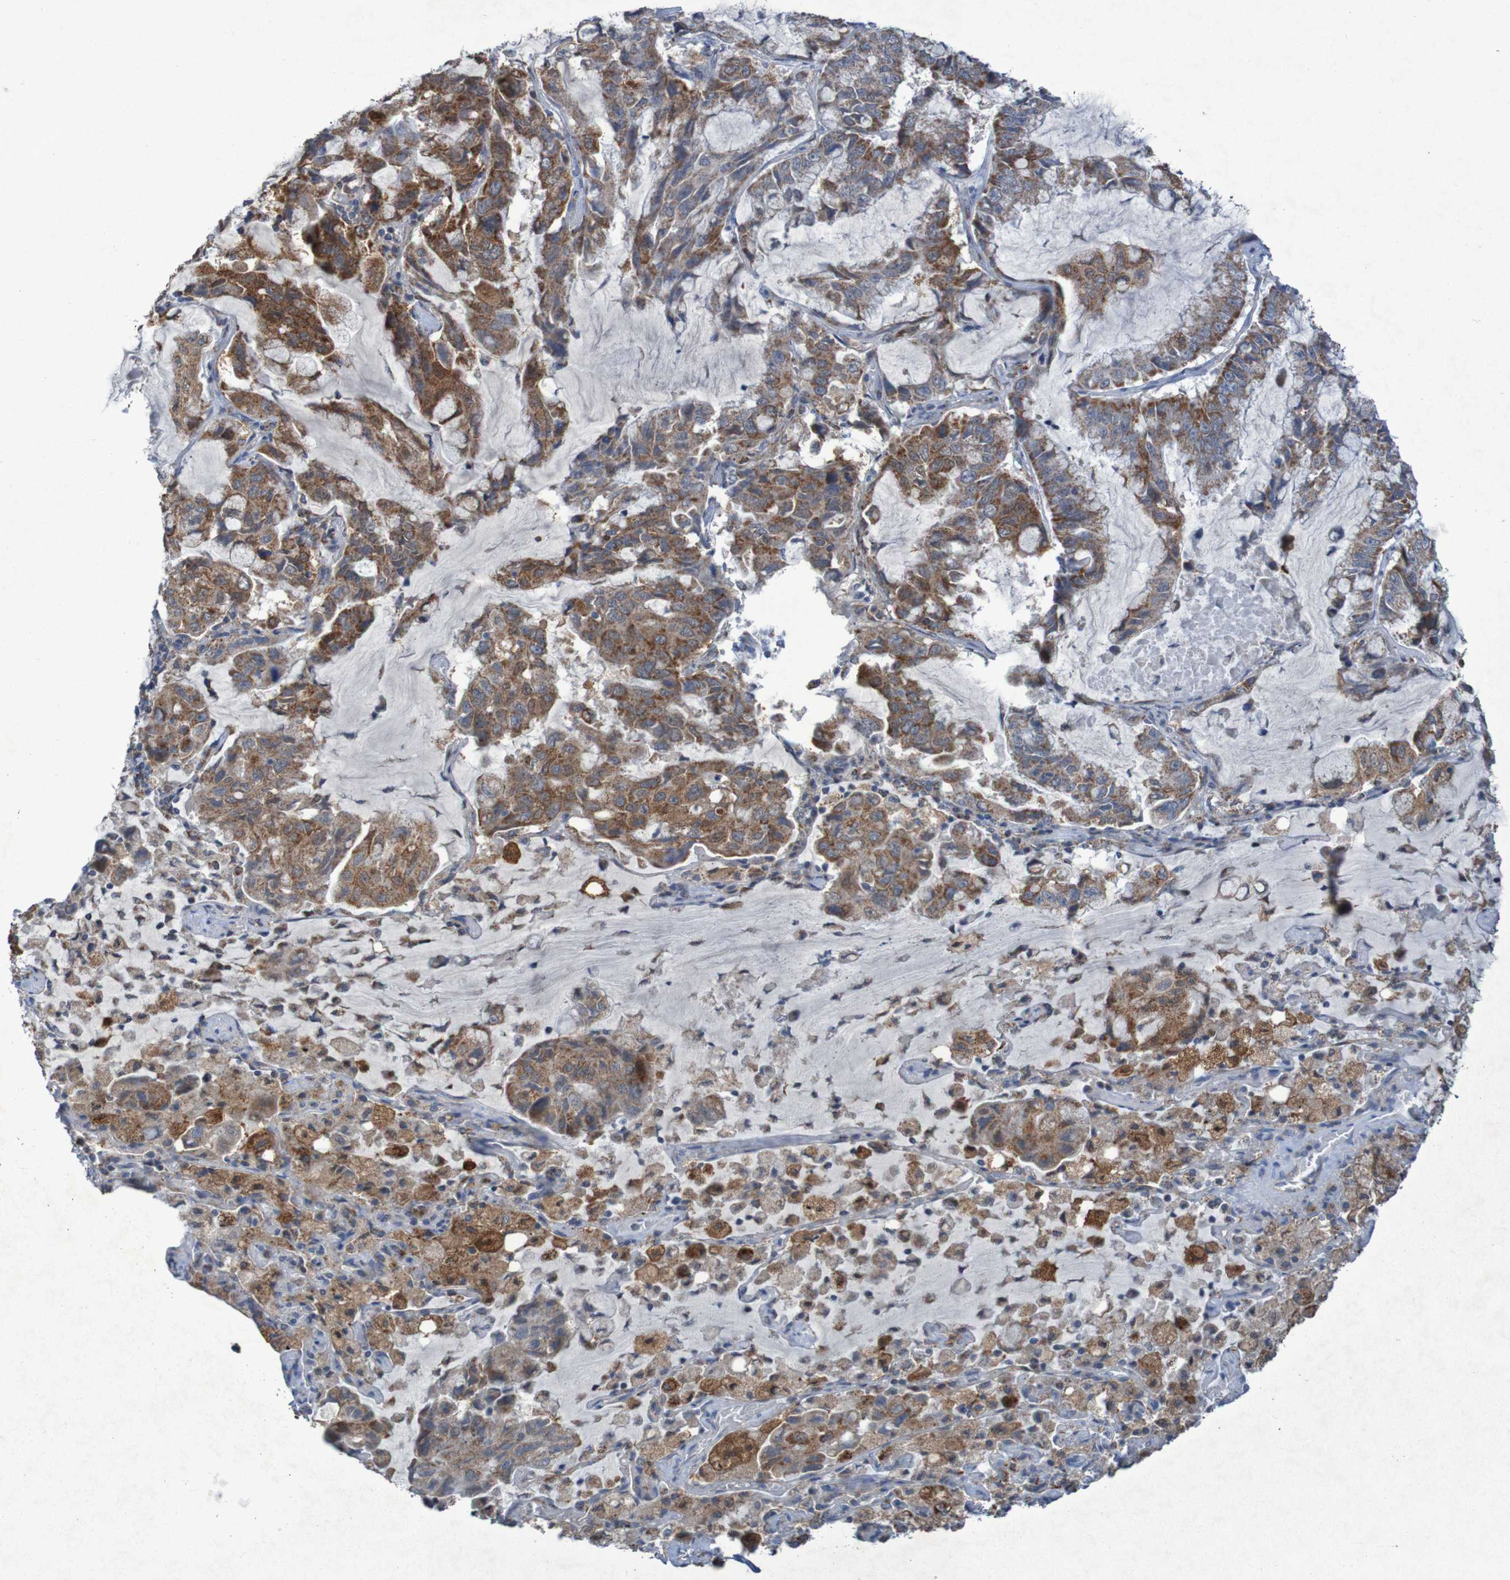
{"staining": {"intensity": "moderate", "quantity": ">75%", "location": "cytoplasmic/membranous"}, "tissue": "lung cancer", "cell_type": "Tumor cells", "image_type": "cancer", "snomed": [{"axis": "morphology", "description": "Adenocarcinoma, NOS"}, {"axis": "topography", "description": "Lung"}], "caption": "Protein analysis of lung cancer (adenocarcinoma) tissue exhibits moderate cytoplasmic/membranous staining in approximately >75% of tumor cells.", "gene": "CCDC51", "patient": {"sex": "male", "age": 64}}